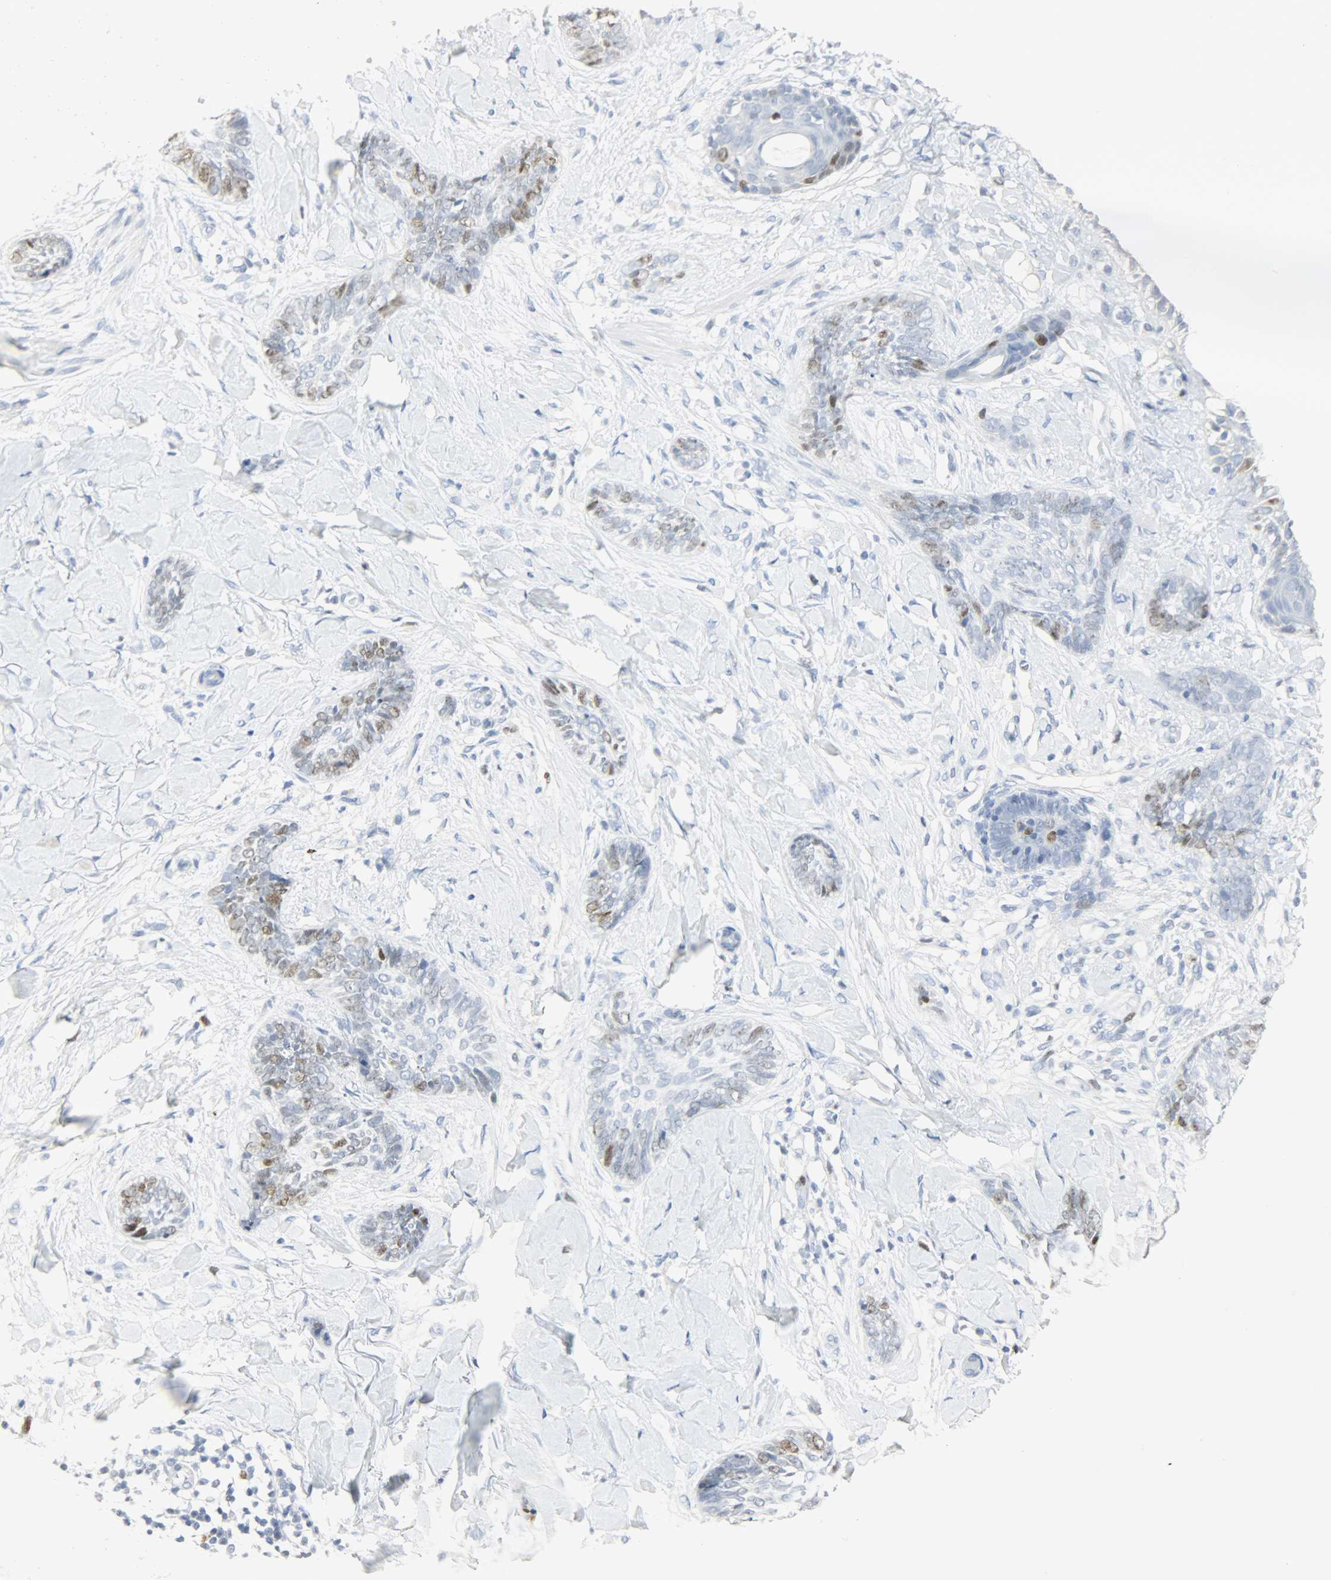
{"staining": {"intensity": "weak", "quantity": "25%-75%", "location": "nuclear"}, "tissue": "skin cancer", "cell_type": "Tumor cells", "image_type": "cancer", "snomed": [{"axis": "morphology", "description": "Basal cell carcinoma"}, {"axis": "topography", "description": "Skin"}], "caption": "There is low levels of weak nuclear staining in tumor cells of skin cancer (basal cell carcinoma), as demonstrated by immunohistochemical staining (brown color).", "gene": "HELLS", "patient": {"sex": "female", "age": 58}}